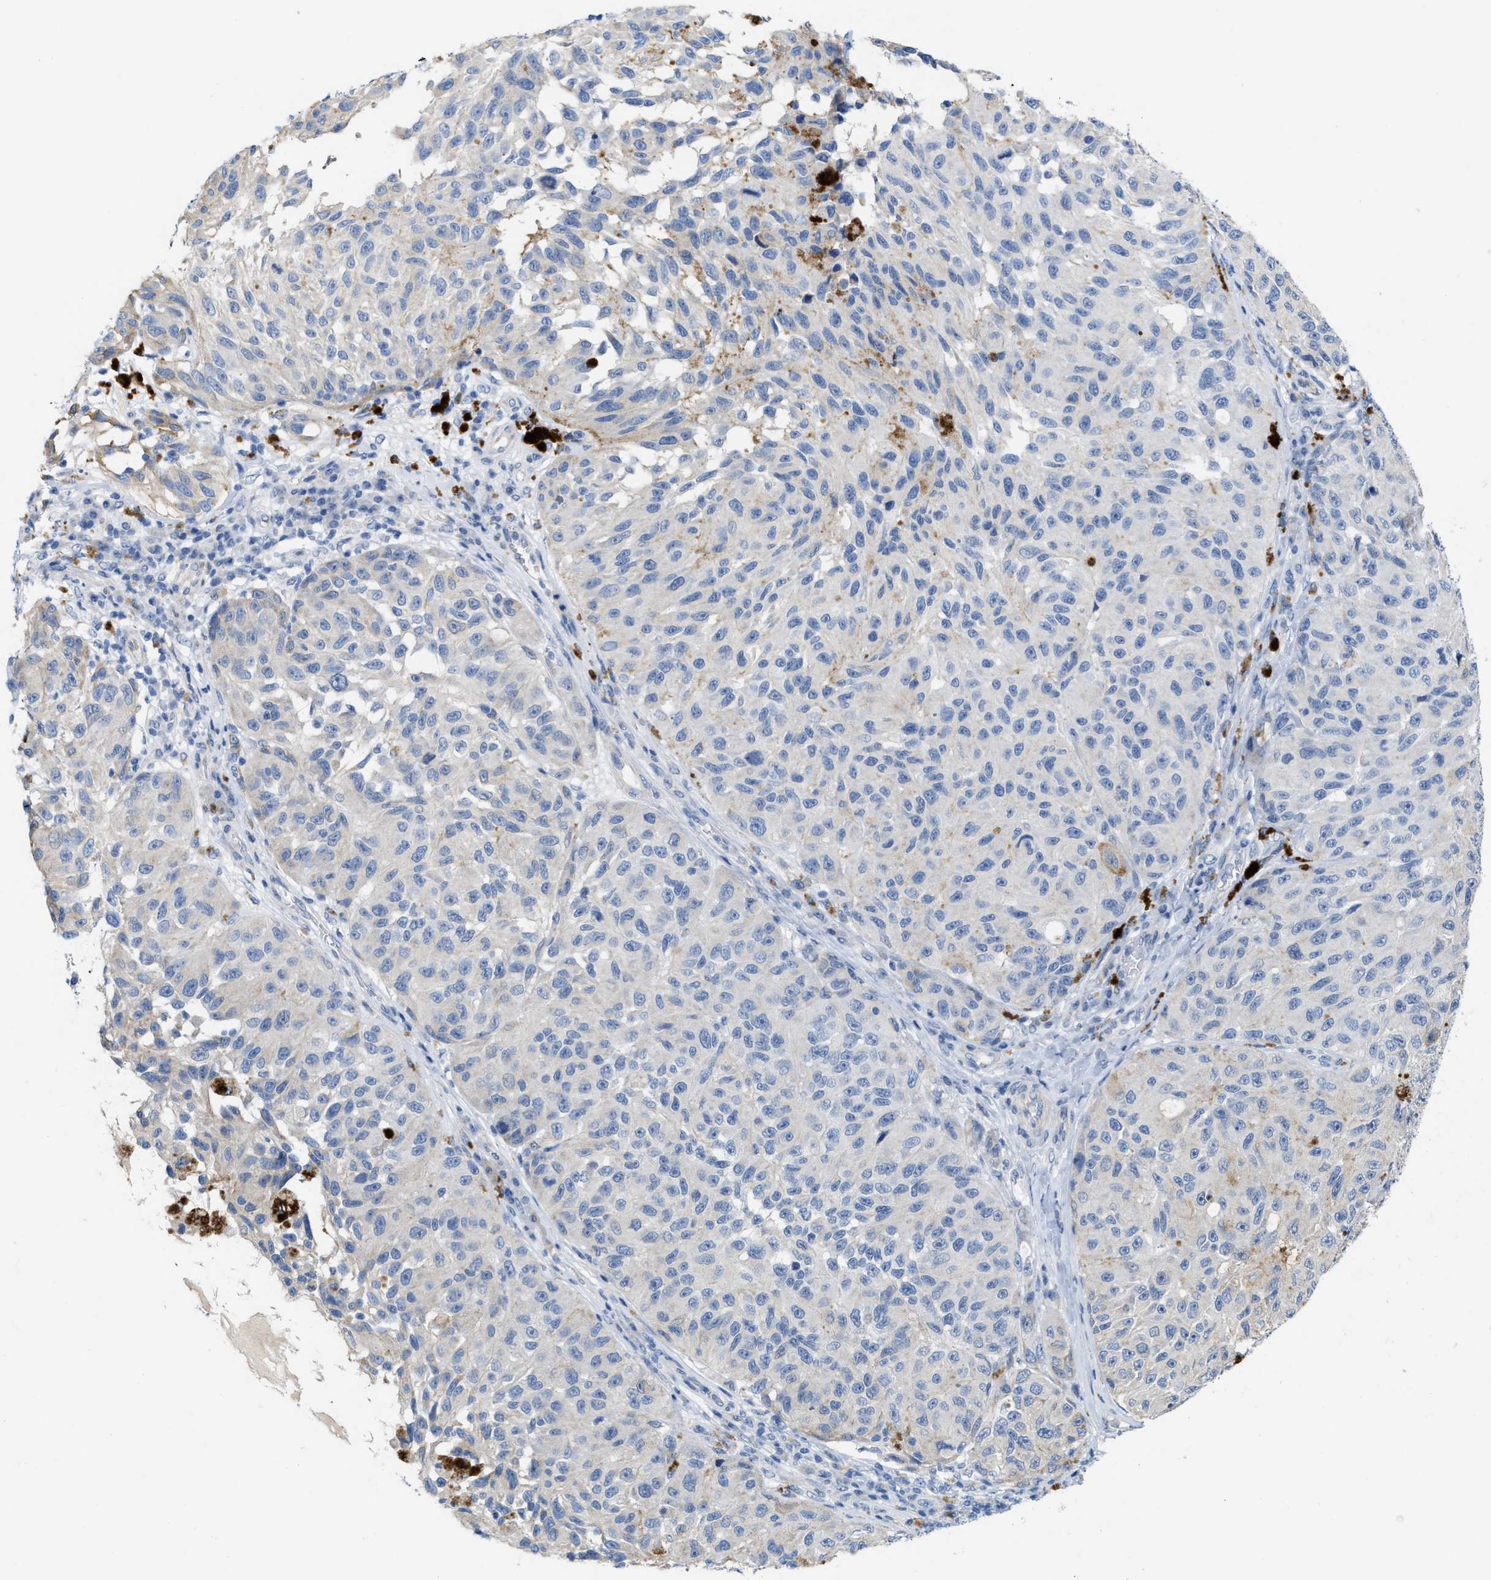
{"staining": {"intensity": "negative", "quantity": "none", "location": "none"}, "tissue": "melanoma", "cell_type": "Tumor cells", "image_type": "cancer", "snomed": [{"axis": "morphology", "description": "Malignant melanoma, NOS"}, {"axis": "topography", "description": "Skin"}], "caption": "A histopathology image of human melanoma is negative for staining in tumor cells. (DAB (3,3'-diaminobenzidine) immunohistochemistry (IHC) with hematoxylin counter stain).", "gene": "CPA2", "patient": {"sex": "female", "age": 73}}